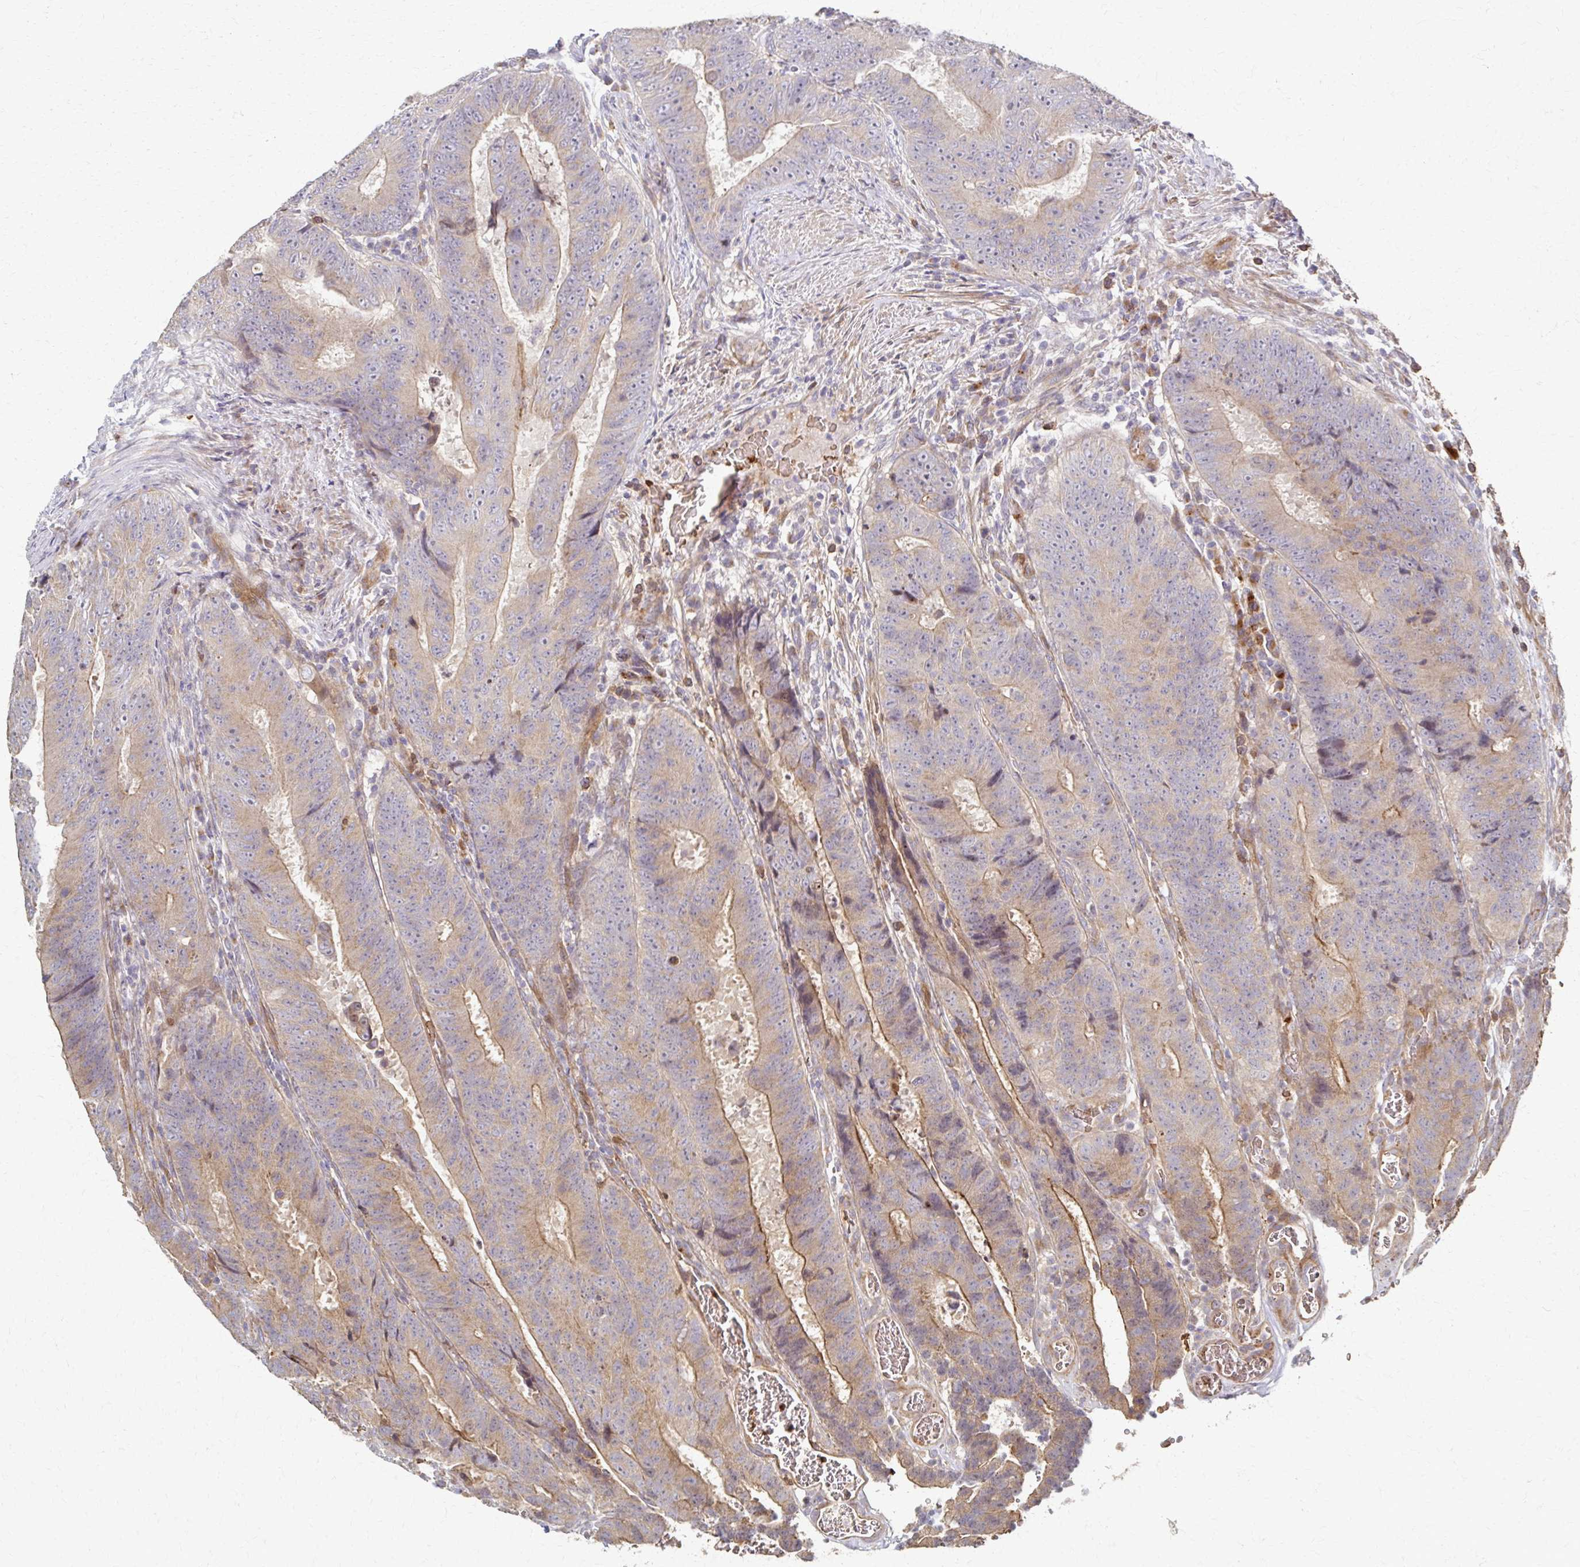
{"staining": {"intensity": "weak", "quantity": ">75%", "location": "cytoplasmic/membranous"}, "tissue": "colorectal cancer", "cell_type": "Tumor cells", "image_type": "cancer", "snomed": [{"axis": "morphology", "description": "Adenocarcinoma, NOS"}, {"axis": "topography", "description": "Colon"}], "caption": "Protein staining shows weak cytoplasmic/membranous staining in about >75% of tumor cells in colorectal cancer (adenocarcinoma).", "gene": "SKA2", "patient": {"sex": "female", "age": 48}}